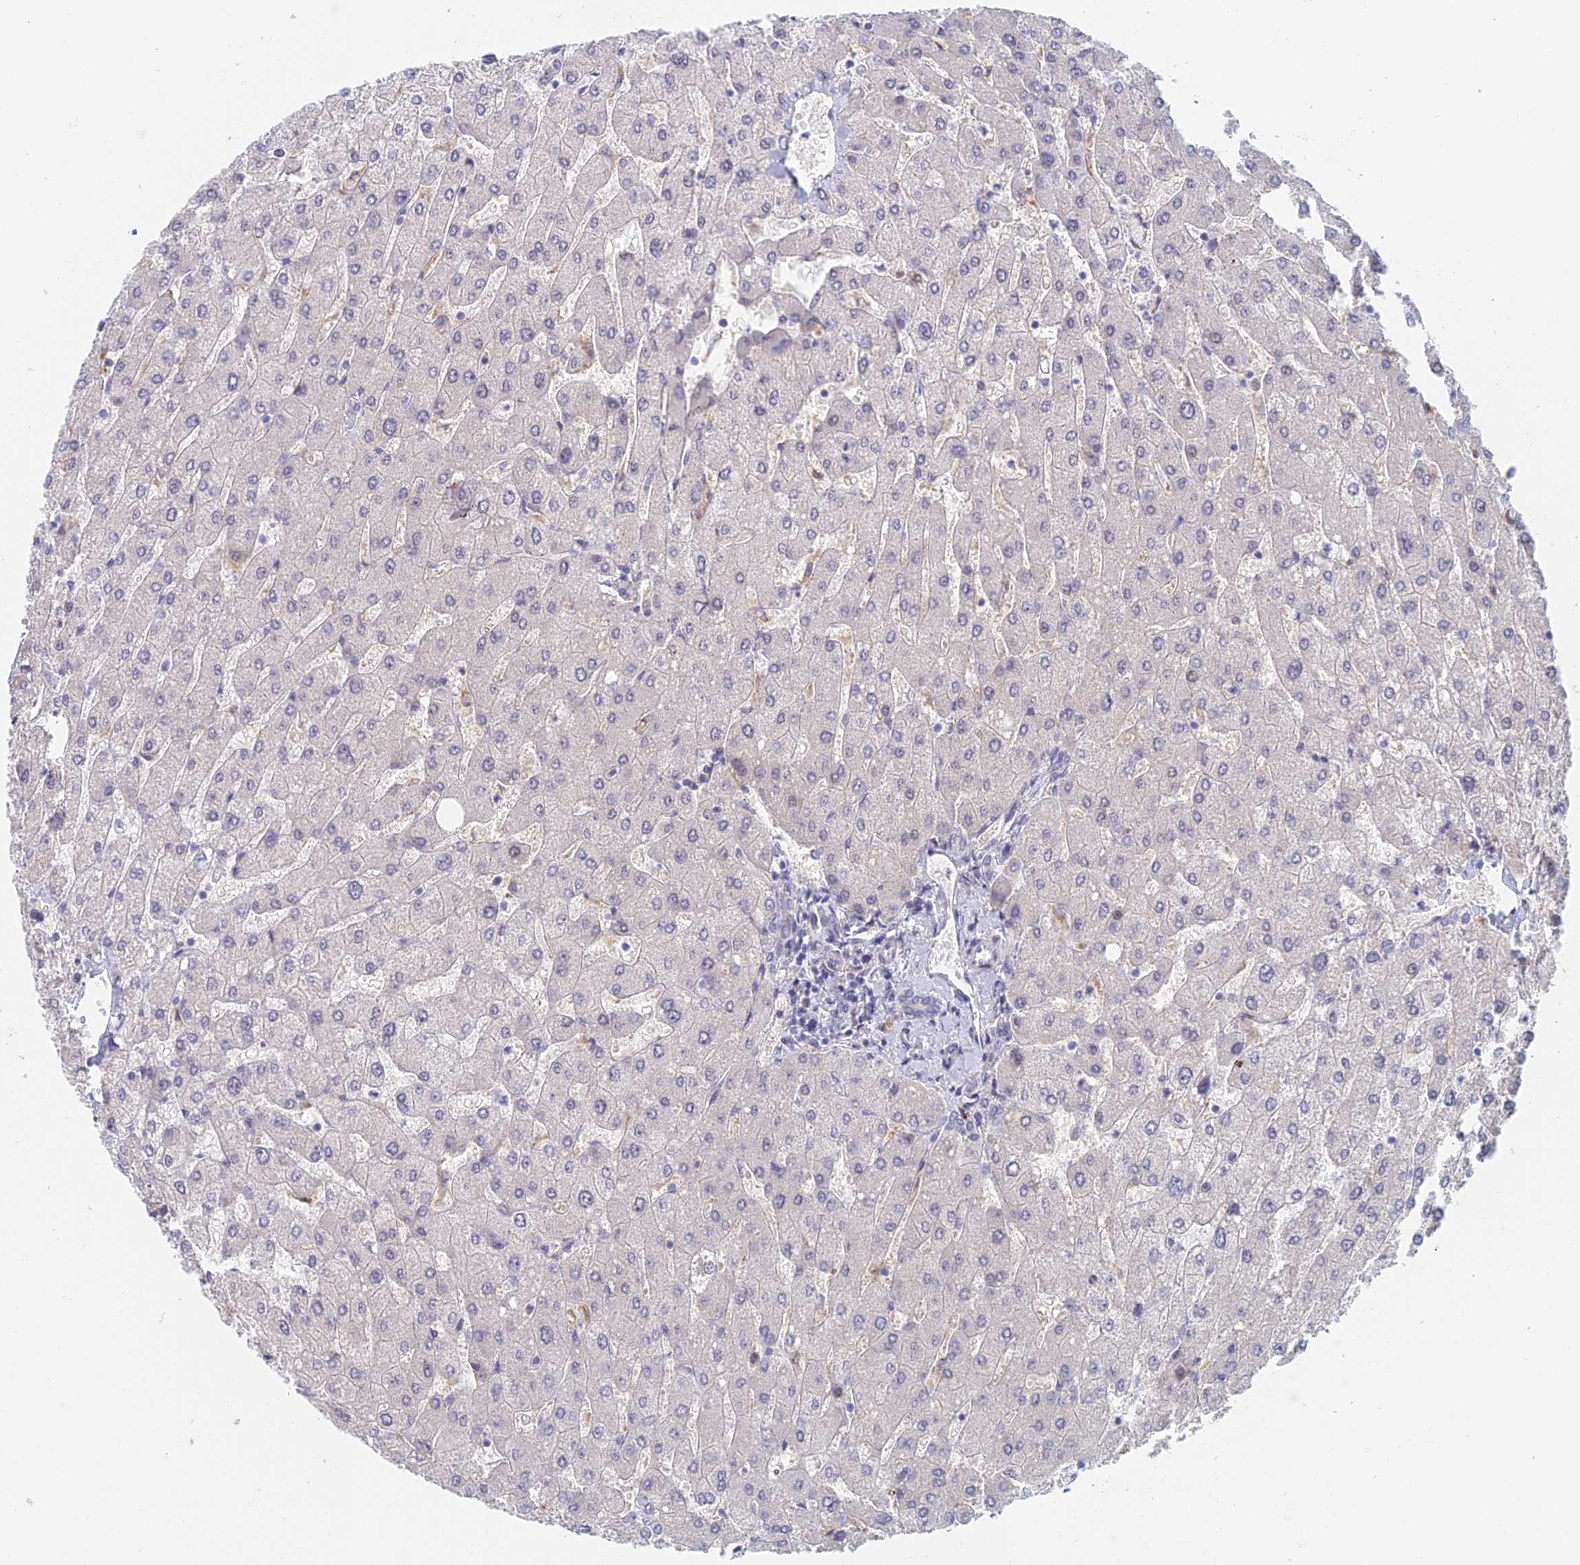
{"staining": {"intensity": "negative", "quantity": "none", "location": "none"}, "tissue": "liver", "cell_type": "Cholangiocytes", "image_type": "normal", "snomed": [{"axis": "morphology", "description": "Normal tissue, NOS"}, {"axis": "topography", "description": "Liver"}], "caption": "Liver stained for a protein using IHC reveals no expression cholangiocytes.", "gene": "ZUP1", "patient": {"sex": "male", "age": 55}}